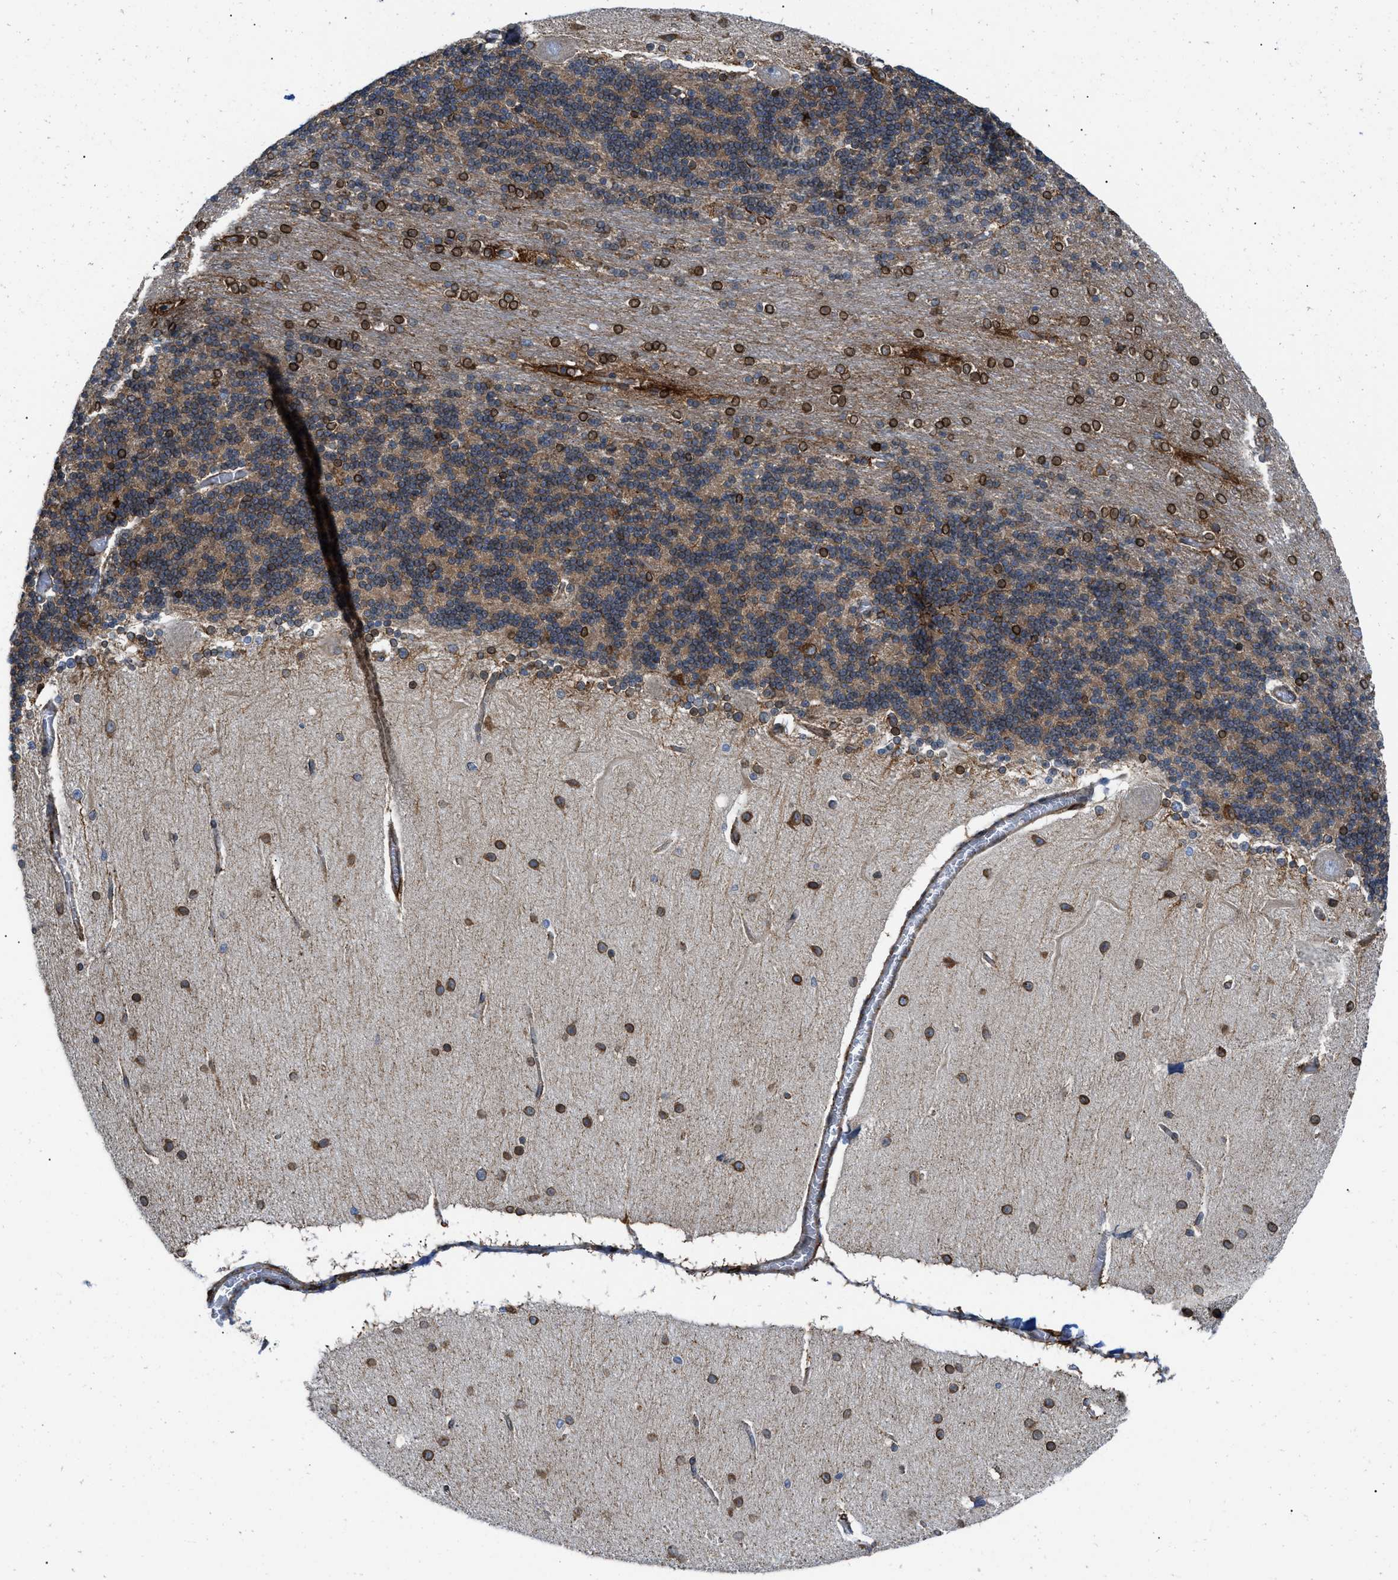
{"staining": {"intensity": "strong", "quantity": "25%-75%", "location": "cytoplasmic/membranous"}, "tissue": "cerebellum", "cell_type": "Cells in granular layer", "image_type": "normal", "snomed": [{"axis": "morphology", "description": "Normal tissue, NOS"}, {"axis": "topography", "description": "Cerebellum"}], "caption": "Benign cerebellum exhibits strong cytoplasmic/membranous positivity in approximately 25%-75% of cells in granular layer, visualized by immunohistochemistry. The staining was performed using DAB (3,3'-diaminobenzidine), with brown indicating positive protein expression. Nuclei are stained blue with hematoxylin.", "gene": "ERLIN2", "patient": {"sex": "female", "age": 54}}